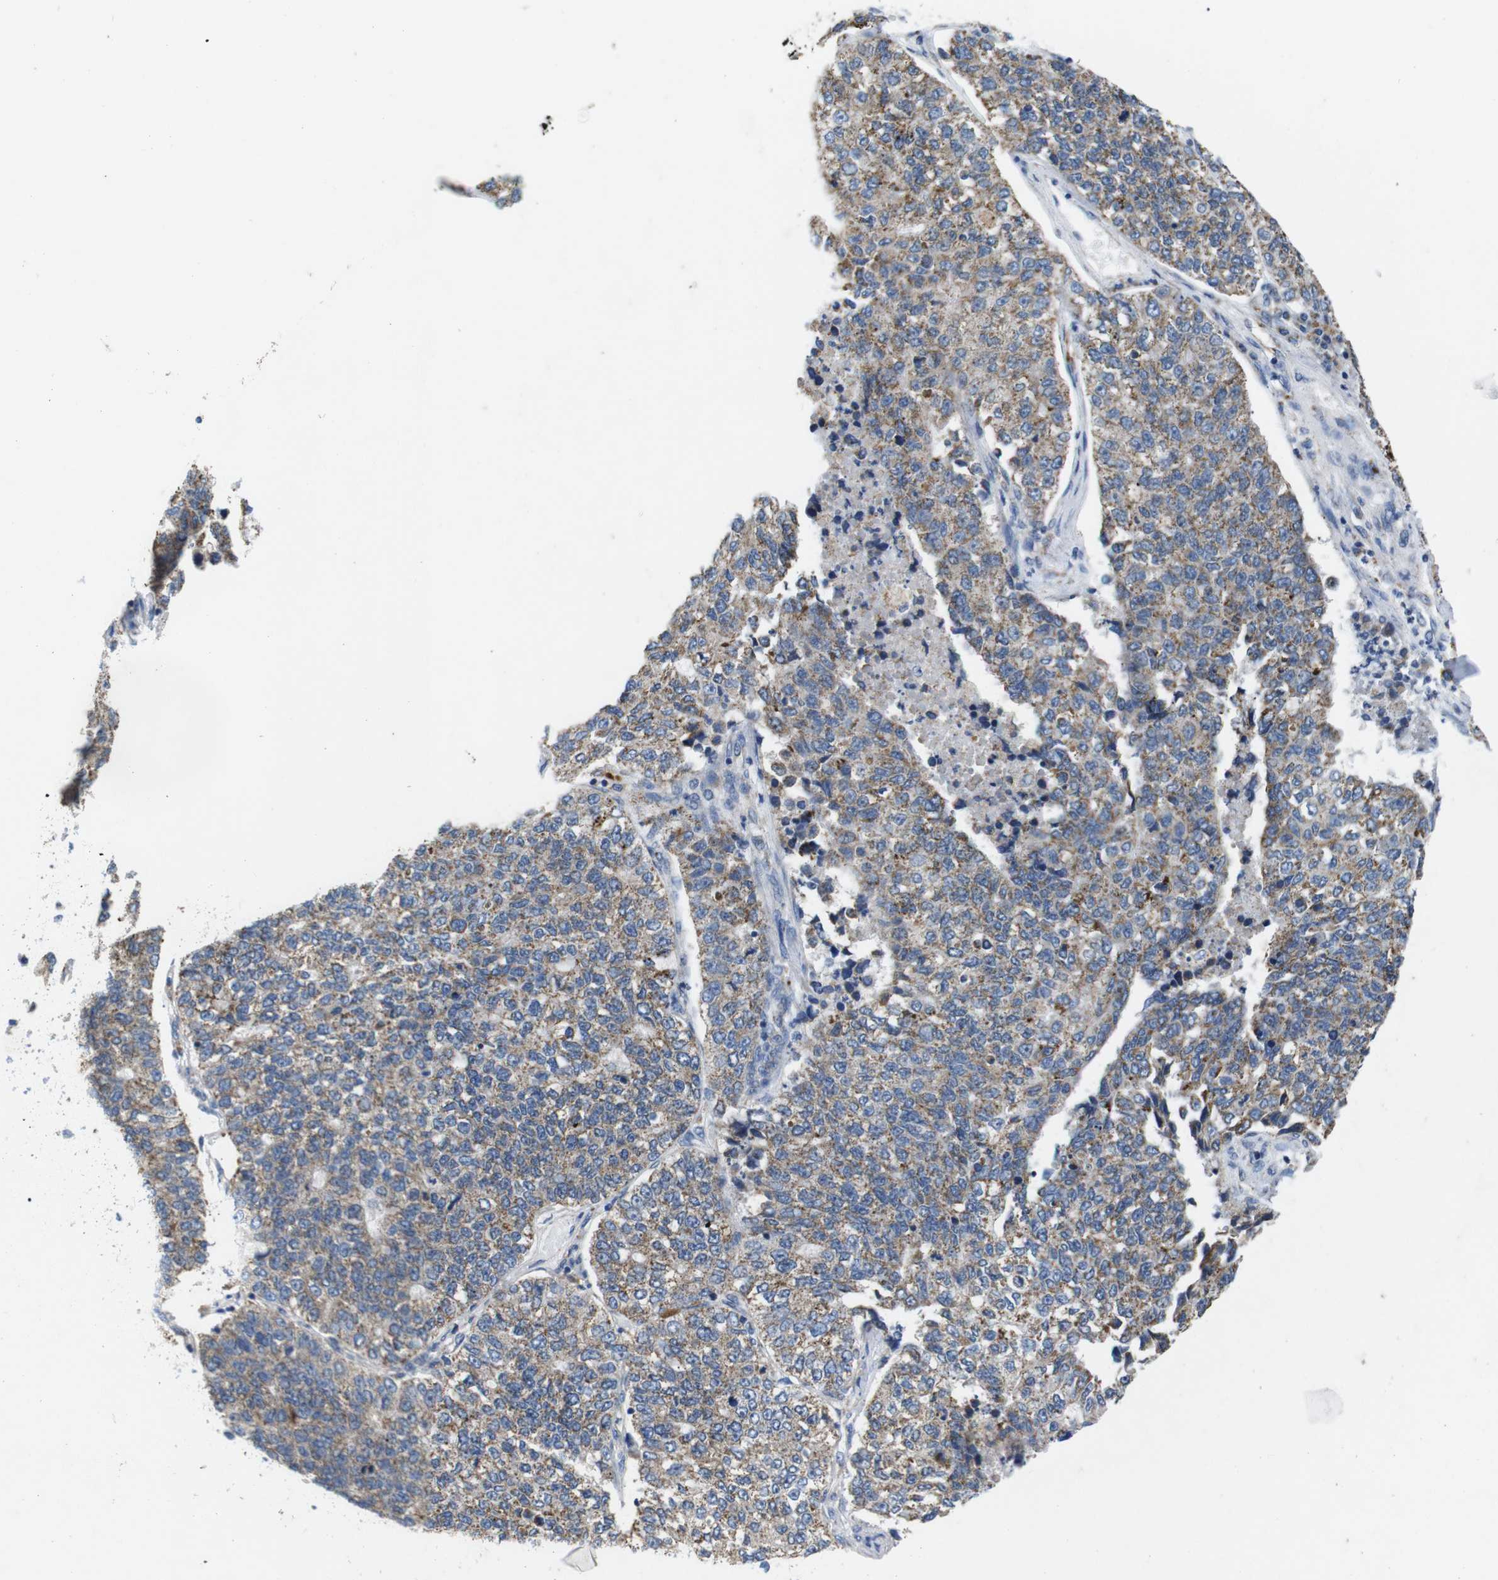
{"staining": {"intensity": "moderate", "quantity": ">75%", "location": "cytoplasmic/membranous"}, "tissue": "lung cancer", "cell_type": "Tumor cells", "image_type": "cancer", "snomed": [{"axis": "morphology", "description": "Adenocarcinoma, NOS"}, {"axis": "topography", "description": "Lung"}], "caption": "The image reveals staining of lung adenocarcinoma, revealing moderate cytoplasmic/membranous protein positivity (brown color) within tumor cells.", "gene": "F2RL1", "patient": {"sex": "male", "age": 49}}